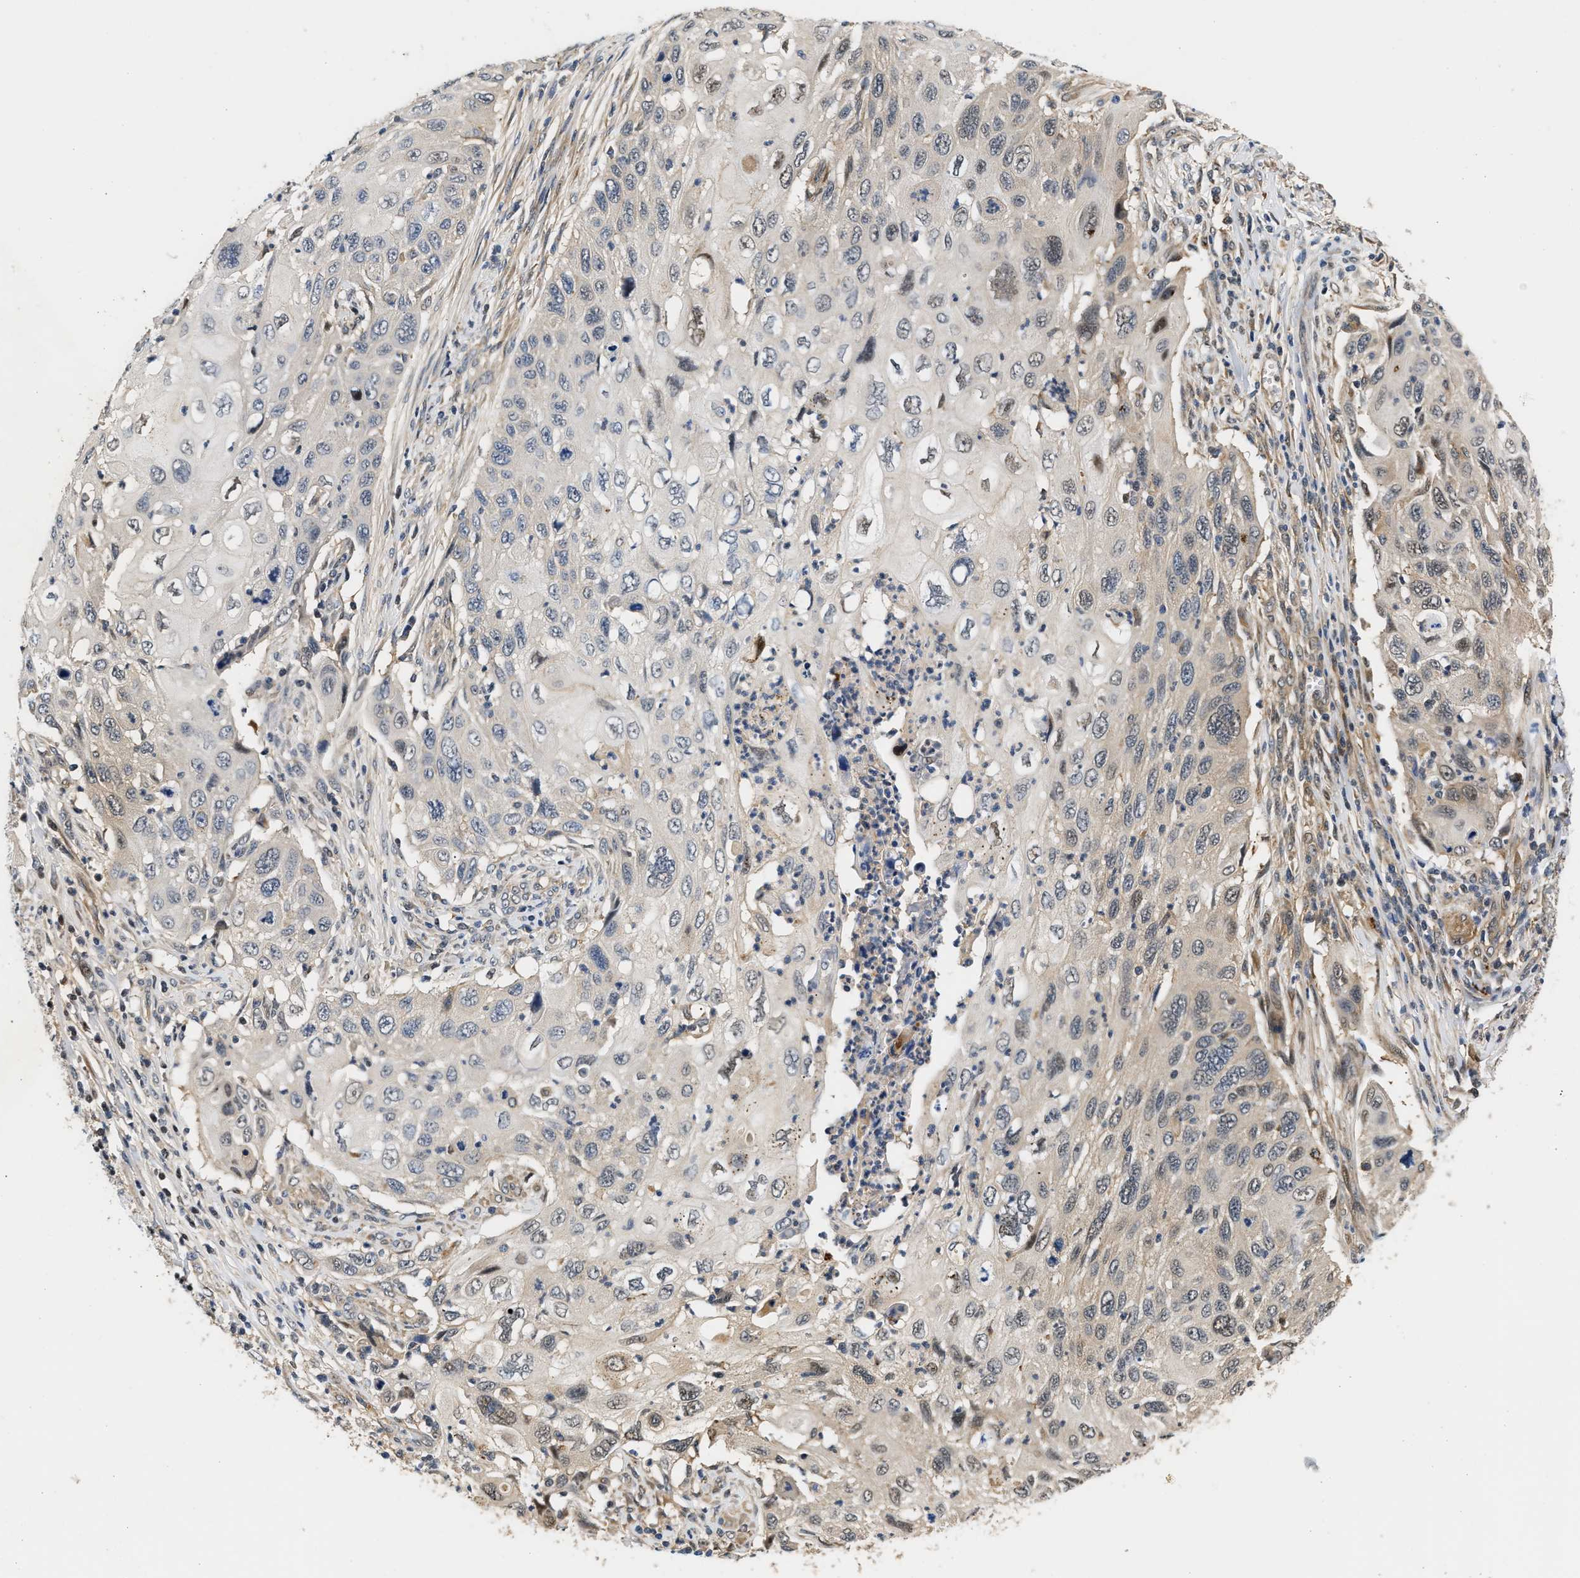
{"staining": {"intensity": "weak", "quantity": "25%-75%", "location": "nuclear"}, "tissue": "cervical cancer", "cell_type": "Tumor cells", "image_type": "cancer", "snomed": [{"axis": "morphology", "description": "Squamous cell carcinoma, NOS"}, {"axis": "topography", "description": "Cervix"}], "caption": "Tumor cells reveal low levels of weak nuclear staining in about 25%-75% of cells in human squamous cell carcinoma (cervical).", "gene": "LARP6", "patient": {"sex": "female", "age": 70}}